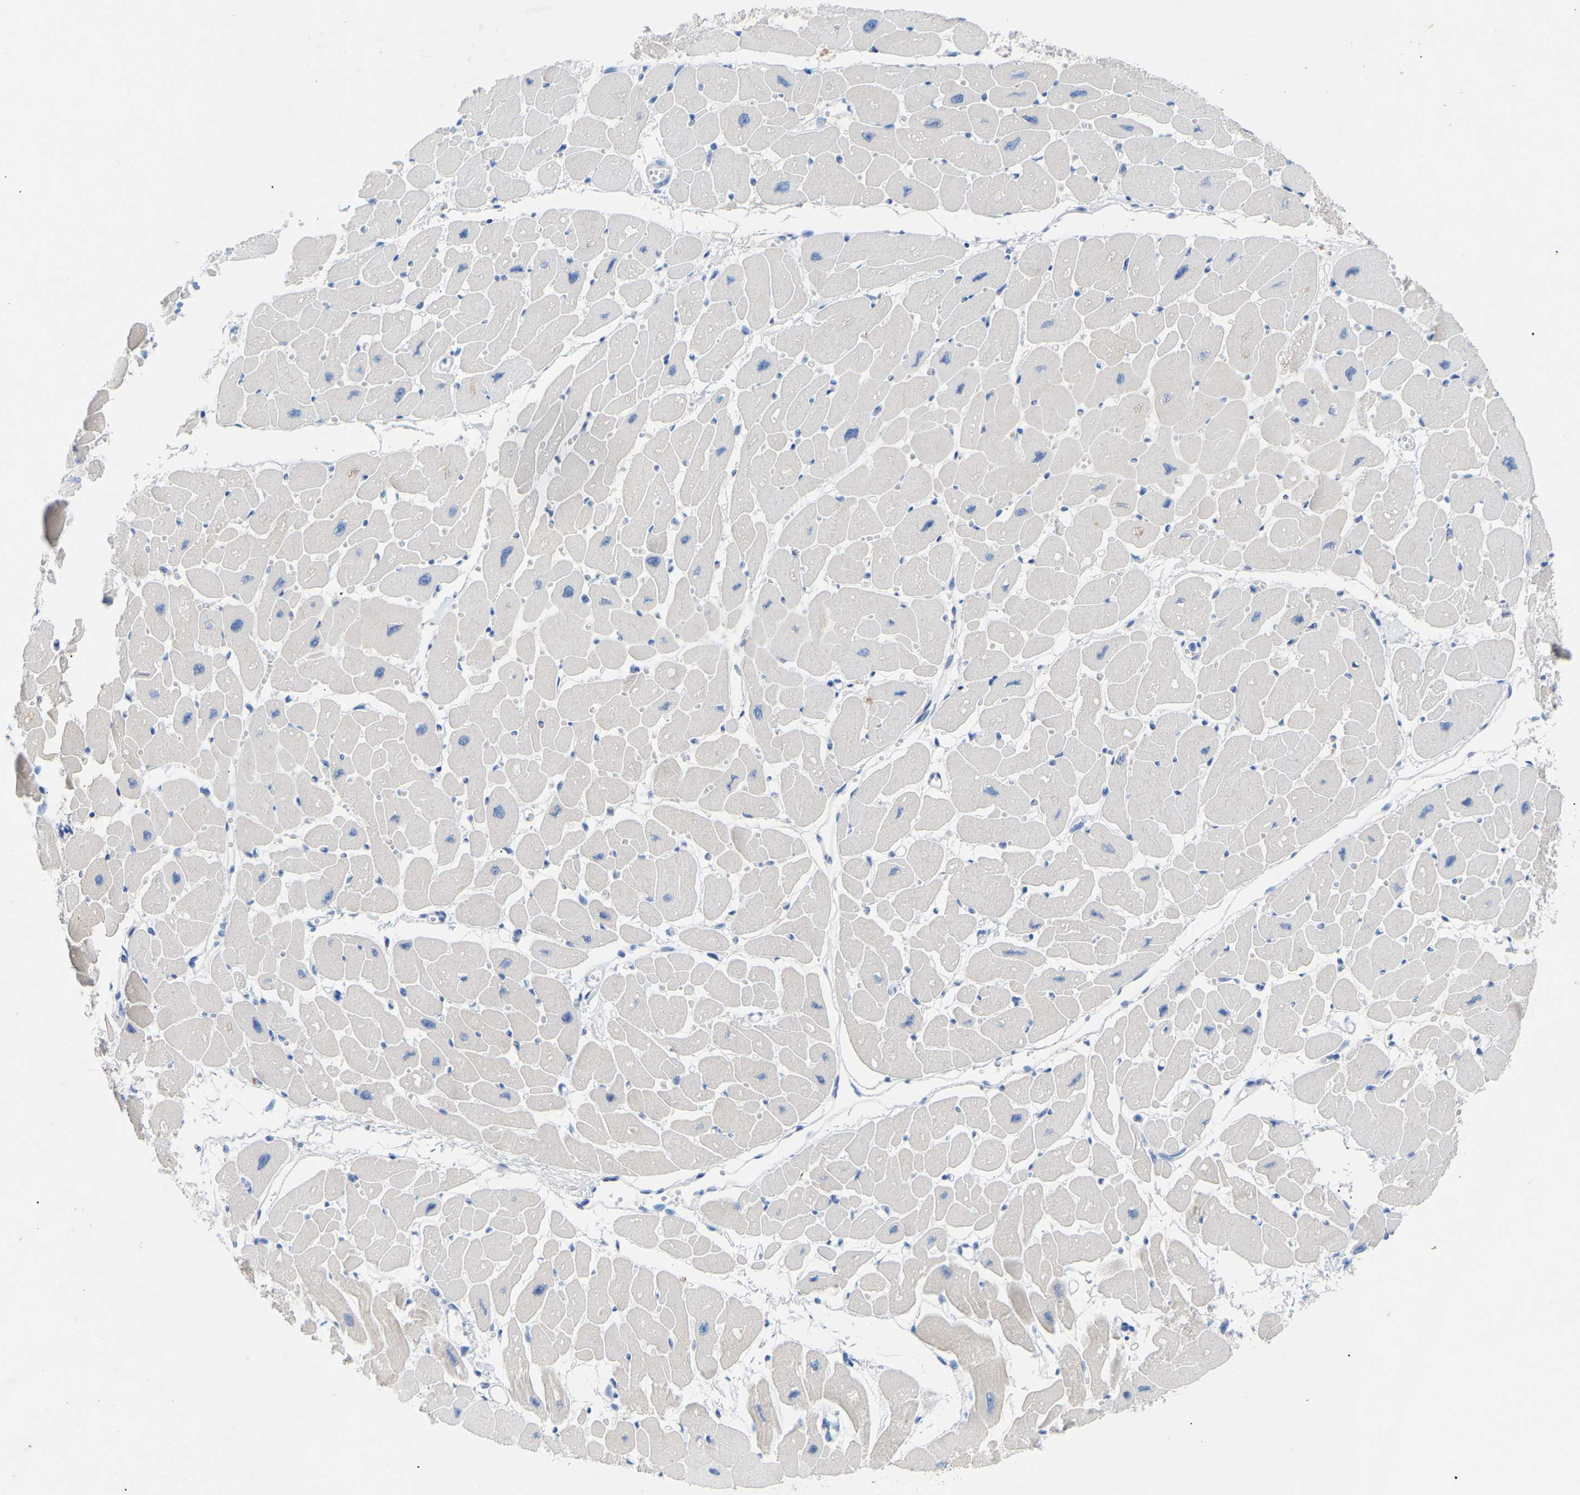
{"staining": {"intensity": "weak", "quantity": "25%-75%", "location": "cytoplasmic/membranous"}, "tissue": "heart muscle", "cell_type": "Cardiomyocytes", "image_type": "normal", "snomed": [{"axis": "morphology", "description": "Normal tissue, NOS"}, {"axis": "topography", "description": "Heart"}], "caption": "Immunohistochemistry (IHC) image of unremarkable heart muscle stained for a protein (brown), which demonstrates low levels of weak cytoplasmic/membranous staining in about 25%-75% of cardiomyocytes.", "gene": "PEX1", "patient": {"sex": "female", "age": 54}}